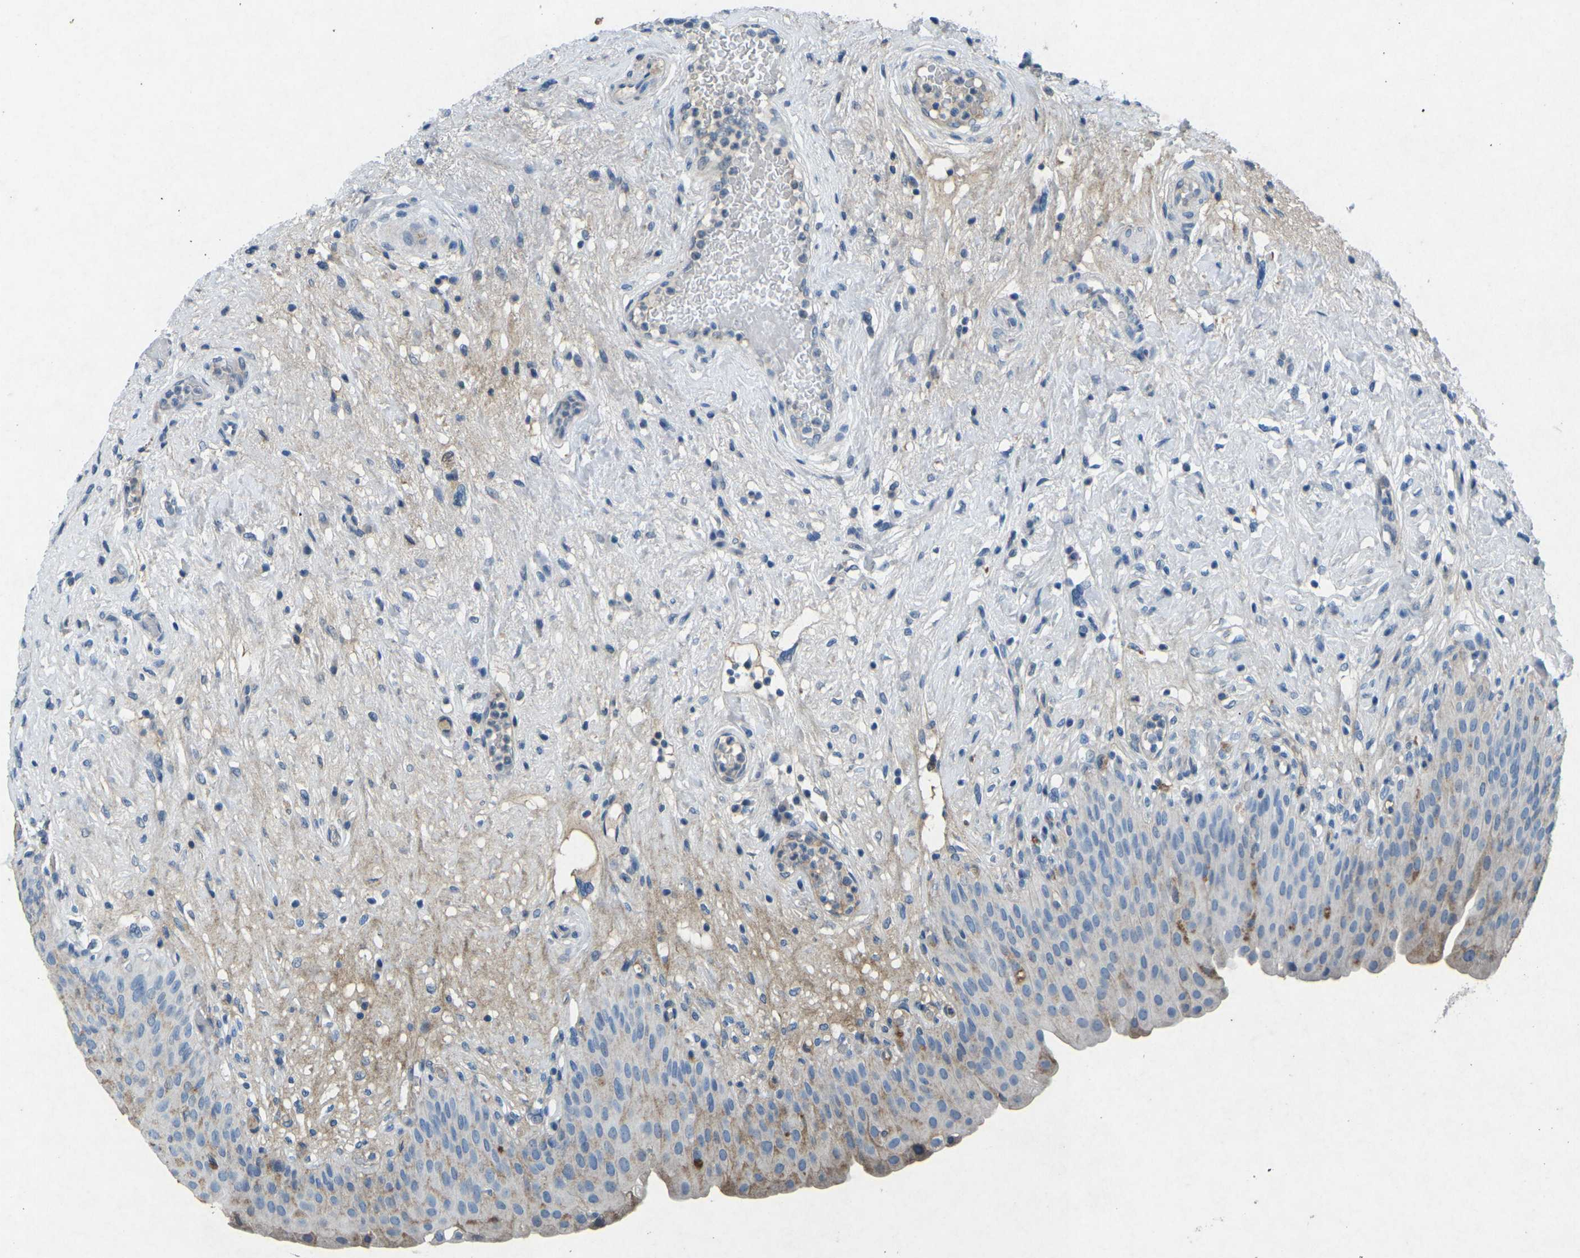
{"staining": {"intensity": "moderate", "quantity": "<25%", "location": "cytoplasmic/membranous"}, "tissue": "urinary bladder", "cell_type": "Urothelial cells", "image_type": "normal", "snomed": [{"axis": "morphology", "description": "Normal tissue, NOS"}, {"axis": "topography", "description": "Urinary bladder"}], "caption": "The immunohistochemical stain labels moderate cytoplasmic/membranous positivity in urothelial cells of unremarkable urinary bladder.", "gene": "A1BG", "patient": {"sex": "male", "age": 46}}